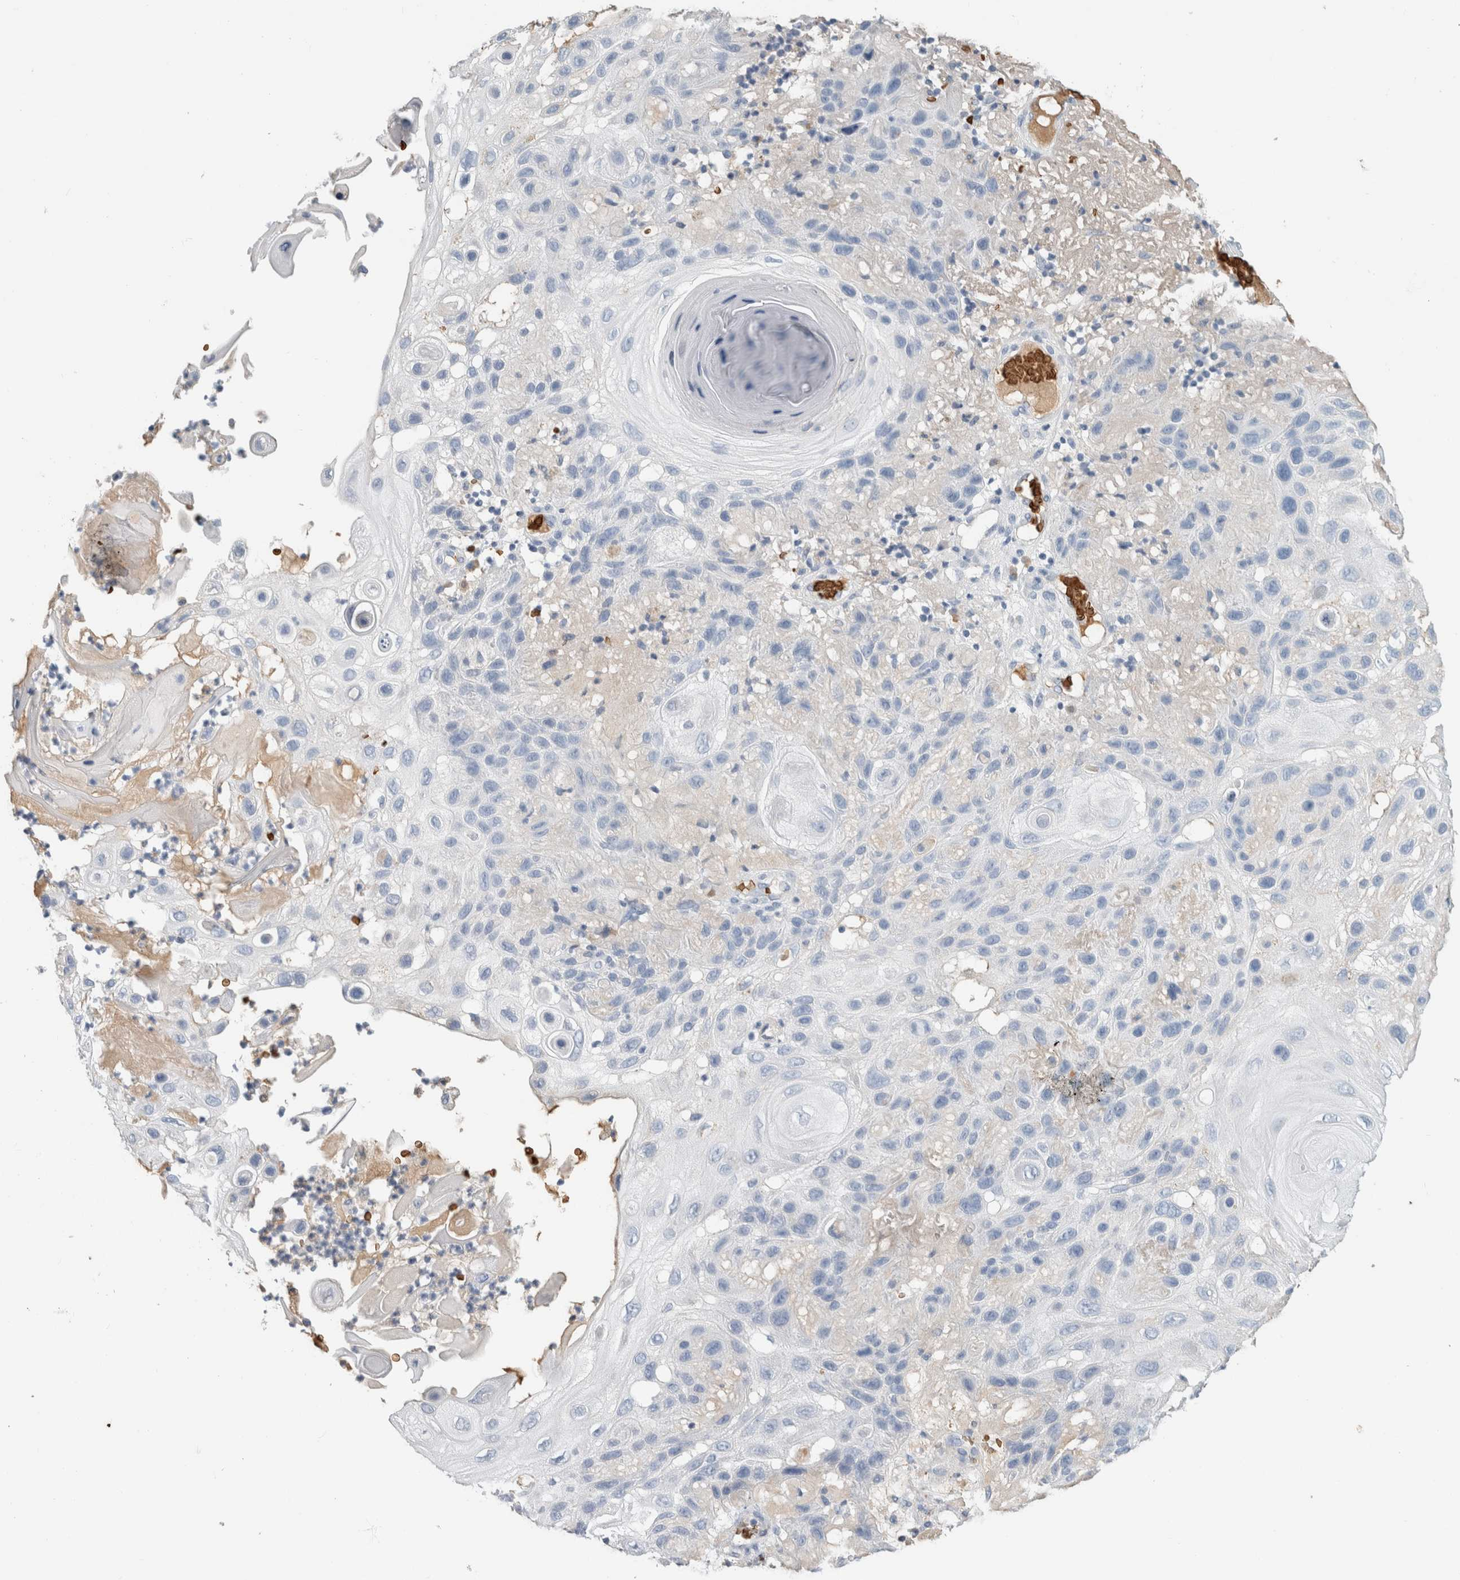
{"staining": {"intensity": "negative", "quantity": "none", "location": "none"}, "tissue": "skin cancer", "cell_type": "Tumor cells", "image_type": "cancer", "snomed": [{"axis": "morphology", "description": "Normal tissue, NOS"}, {"axis": "morphology", "description": "Squamous cell carcinoma, NOS"}, {"axis": "topography", "description": "Skin"}], "caption": "There is no significant positivity in tumor cells of skin cancer.", "gene": "CA1", "patient": {"sex": "female", "age": 96}}